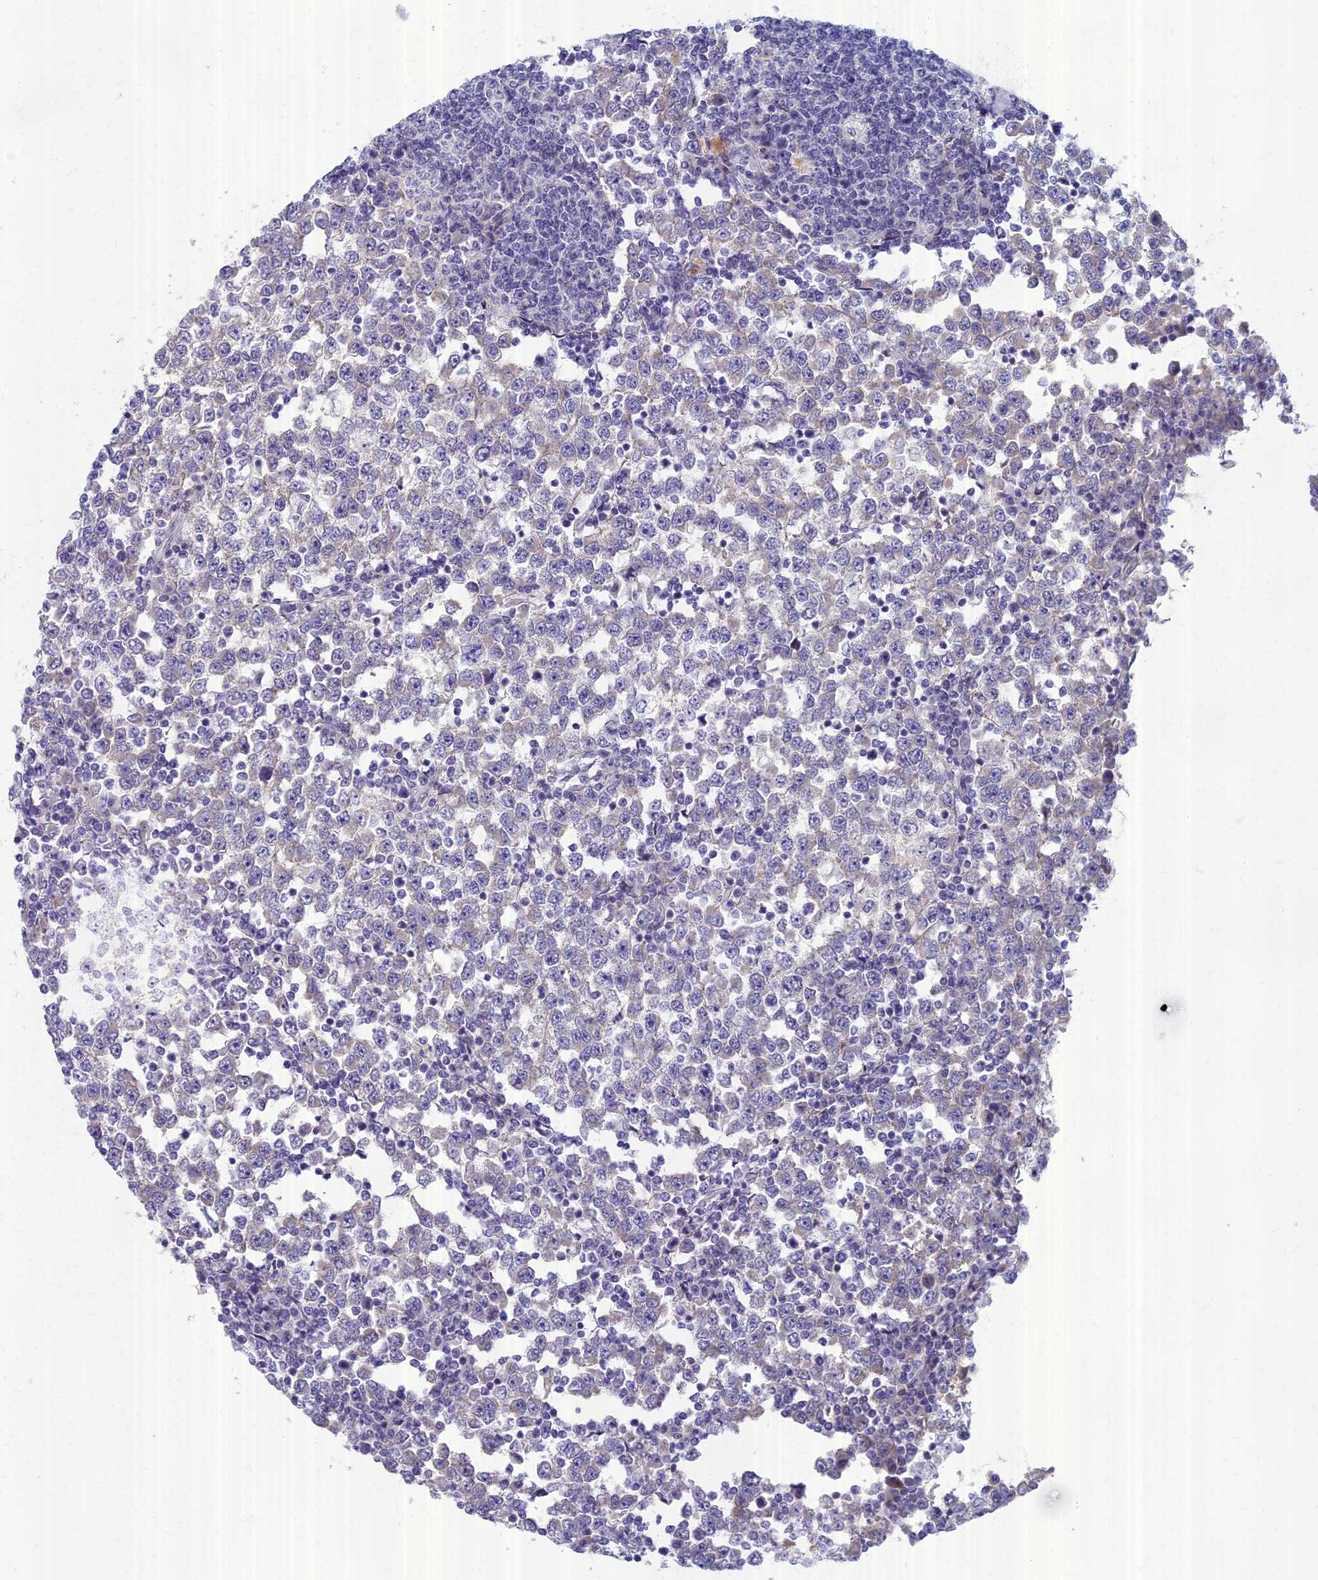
{"staining": {"intensity": "weak", "quantity": "<25%", "location": "cytoplasmic/membranous"}, "tissue": "testis cancer", "cell_type": "Tumor cells", "image_type": "cancer", "snomed": [{"axis": "morphology", "description": "Seminoma, NOS"}, {"axis": "topography", "description": "Testis"}], "caption": "Tumor cells show no significant positivity in testis seminoma.", "gene": "AP4E1", "patient": {"sex": "male", "age": 65}}